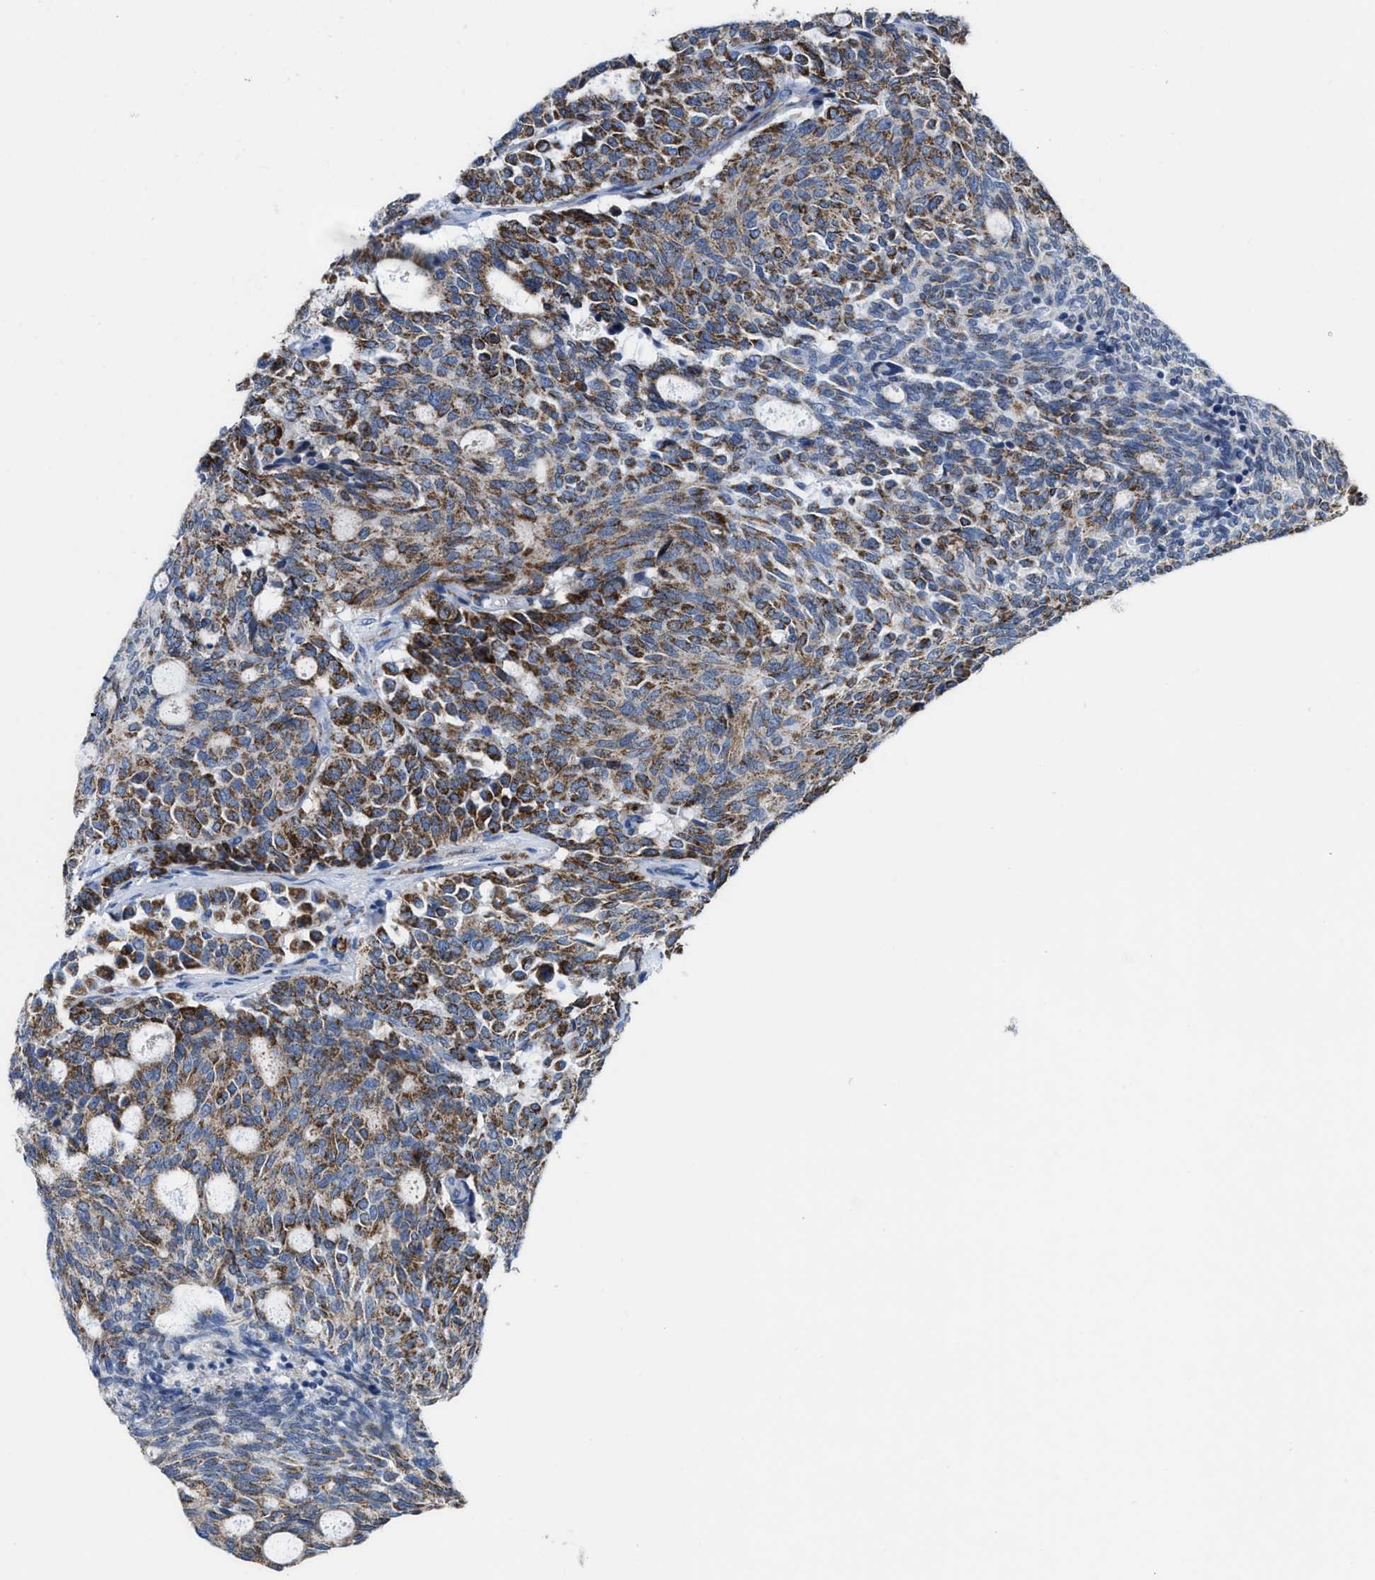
{"staining": {"intensity": "moderate", "quantity": "25%-75%", "location": "cytoplasmic/membranous"}, "tissue": "carcinoid", "cell_type": "Tumor cells", "image_type": "cancer", "snomed": [{"axis": "morphology", "description": "Carcinoid, malignant, NOS"}, {"axis": "topography", "description": "Pancreas"}], "caption": "Carcinoid (malignant) stained with immunohistochemistry (IHC) reveals moderate cytoplasmic/membranous staining in approximately 25%-75% of tumor cells.", "gene": "ALDH1B1", "patient": {"sex": "female", "age": 54}}